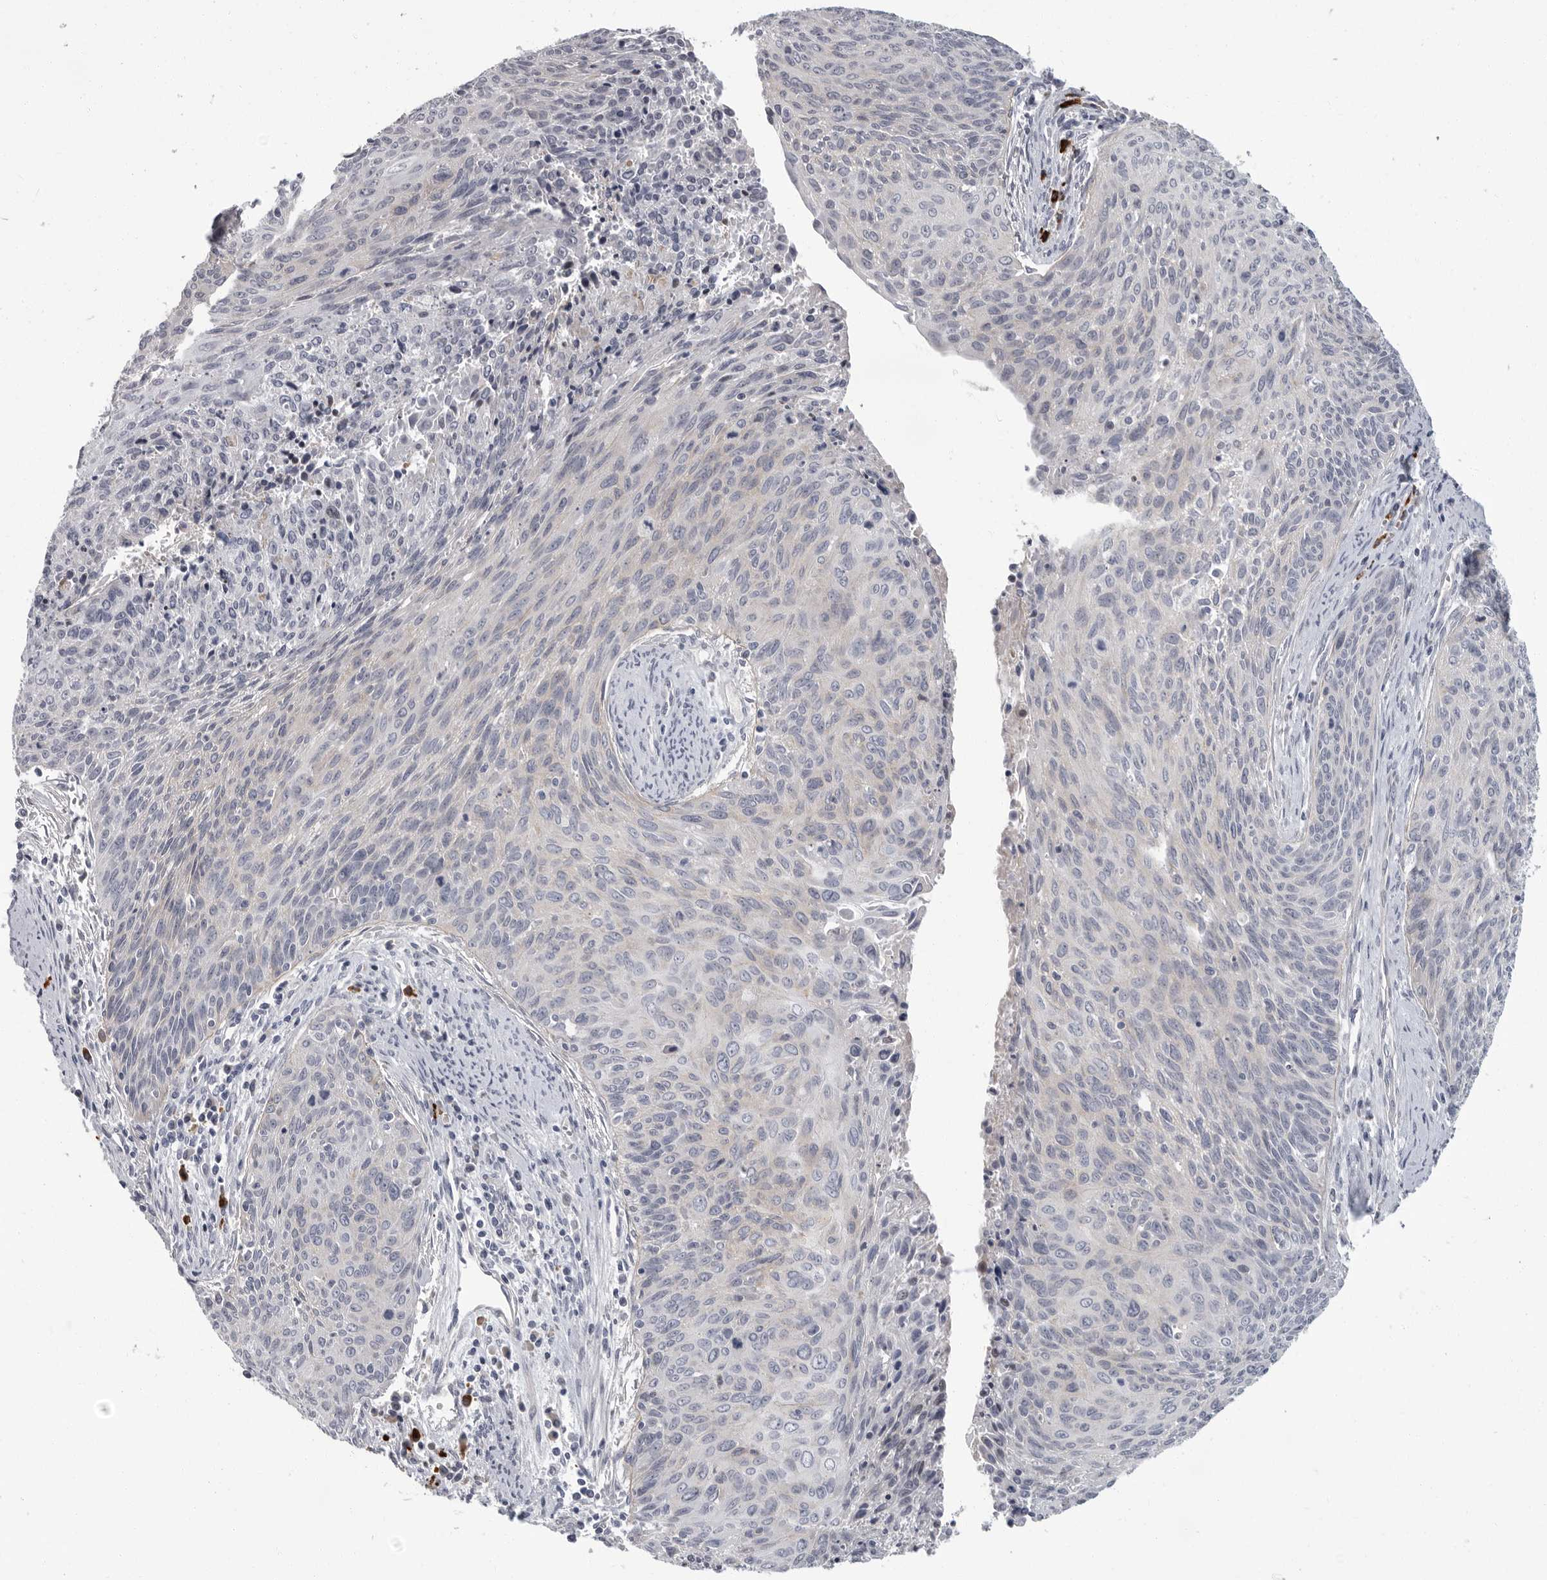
{"staining": {"intensity": "negative", "quantity": "none", "location": "none"}, "tissue": "cervical cancer", "cell_type": "Tumor cells", "image_type": "cancer", "snomed": [{"axis": "morphology", "description": "Squamous cell carcinoma, NOS"}, {"axis": "topography", "description": "Cervix"}], "caption": "DAB immunohistochemical staining of human squamous cell carcinoma (cervical) shows no significant expression in tumor cells.", "gene": "SLC25A39", "patient": {"sex": "female", "age": 55}}